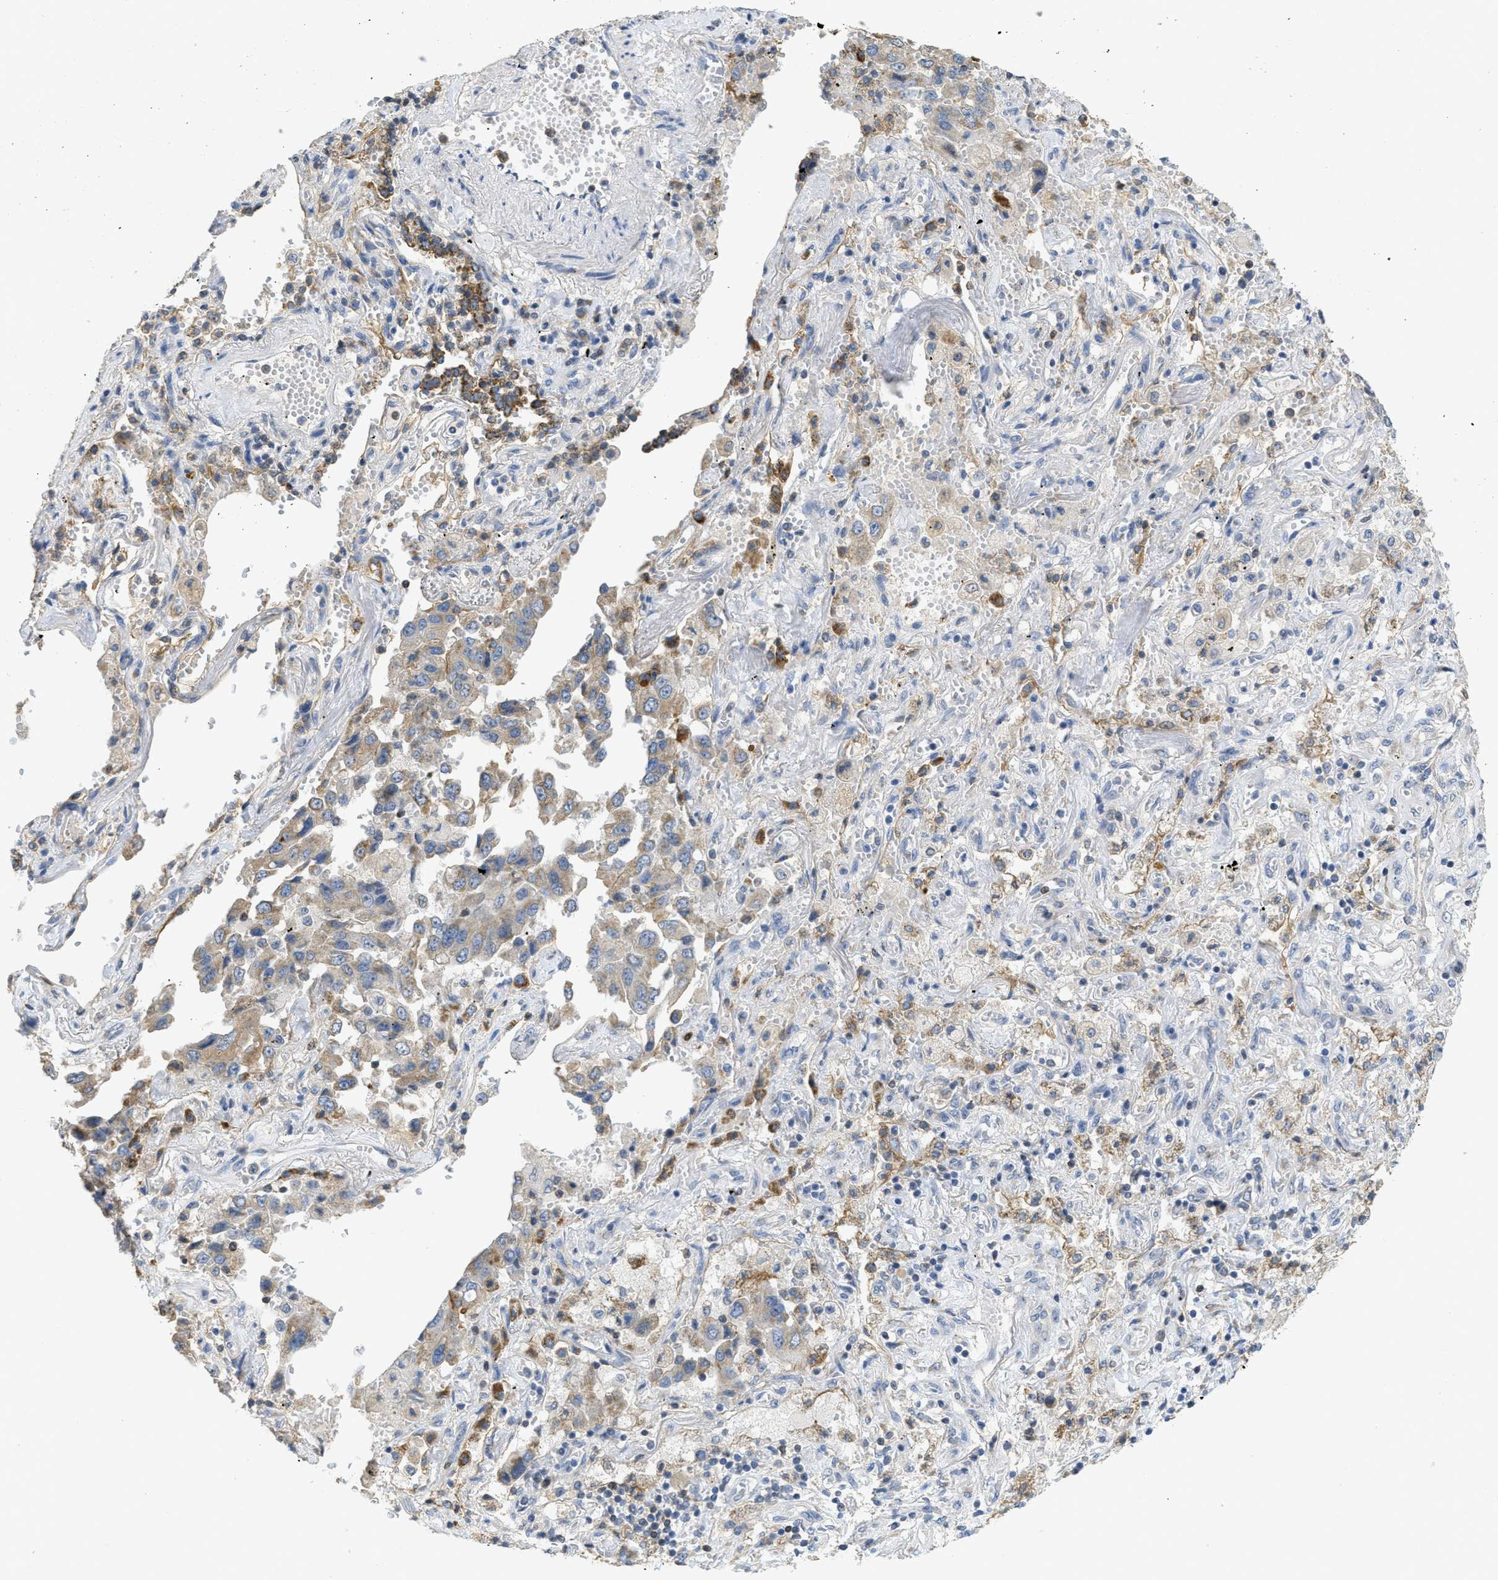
{"staining": {"intensity": "weak", "quantity": ">75%", "location": "cytoplasmic/membranous"}, "tissue": "lung cancer", "cell_type": "Tumor cells", "image_type": "cancer", "snomed": [{"axis": "morphology", "description": "Adenocarcinoma, NOS"}, {"axis": "topography", "description": "Lung"}], "caption": "Protein expression analysis of human lung cancer (adenocarcinoma) reveals weak cytoplasmic/membranous staining in about >75% of tumor cells.", "gene": "SFXN2", "patient": {"sex": "female", "age": 65}}